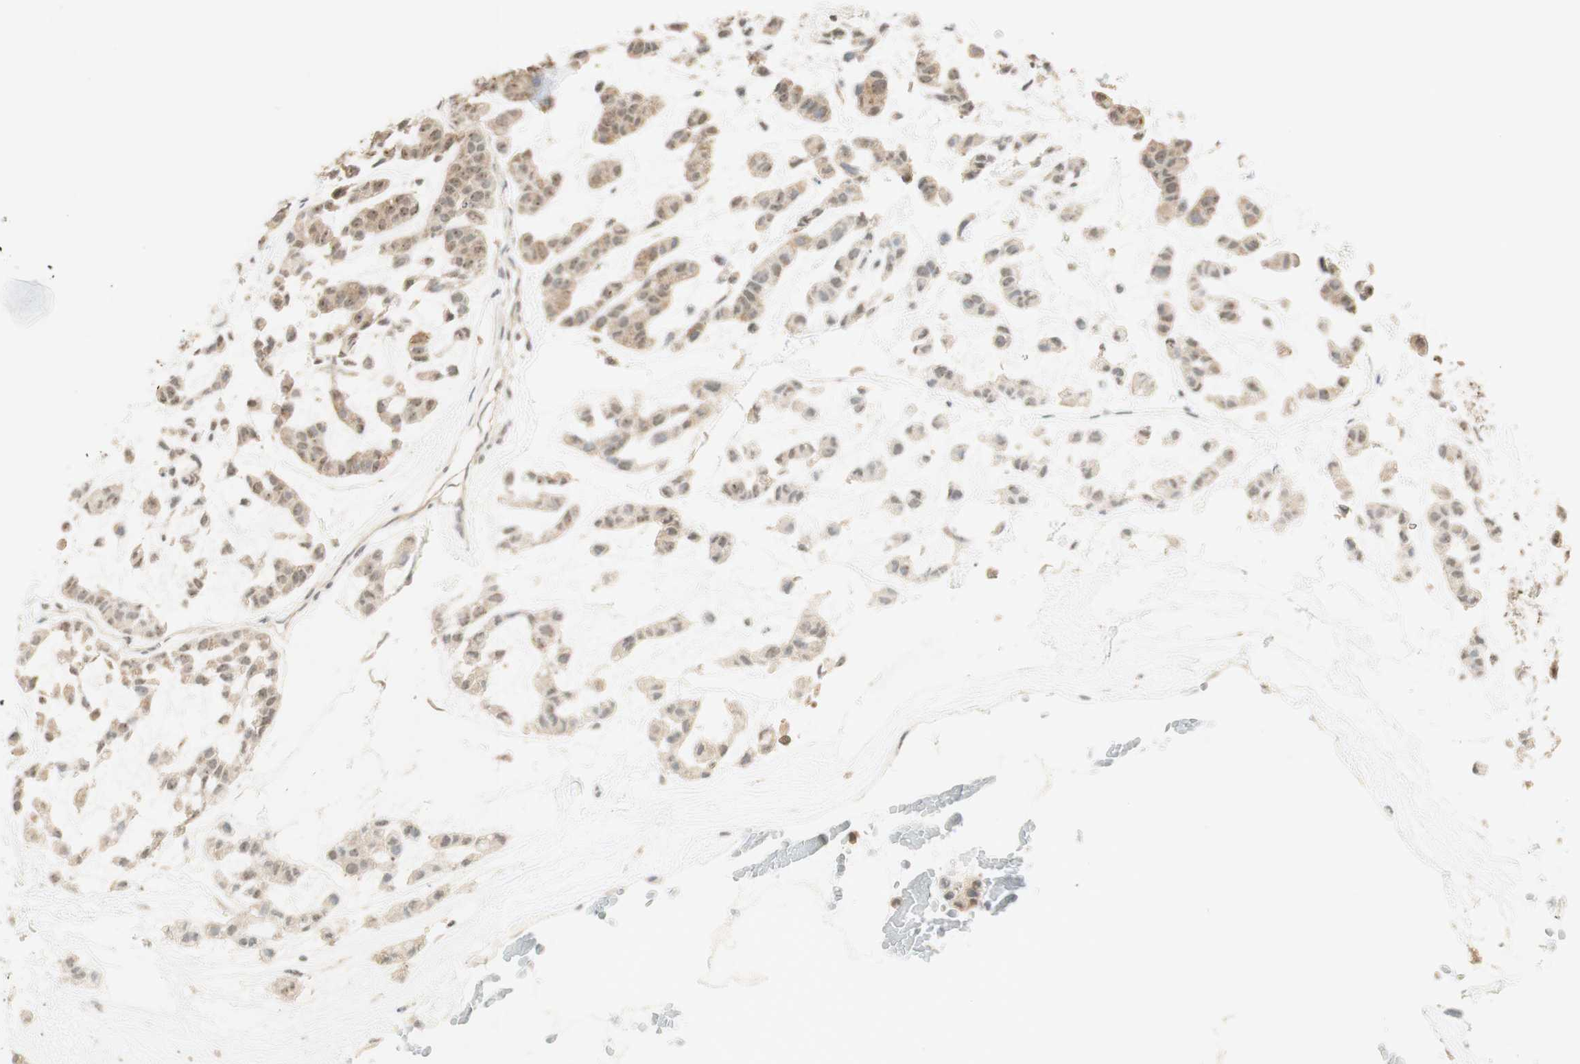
{"staining": {"intensity": "weak", "quantity": ">75%", "location": "cytoplasmic/membranous,nuclear"}, "tissue": "head and neck cancer", "cell_type": "Tumor cells", "image_type": "cancer", "snomed": [{"axis": "morphology", "description": "Adenocarcinoma, NOS"}, {"axis": "morphology", "description": "Adenoma, NOS"}, {"axis": "topography", "description": "Head-Neck"}], "caption": "This is an image of immunohistochemistry (IHC) staining of head and neck cancer, which shows weak staining in the cytoplasmic/membranous and nuclear of tumor cells.", "gene": "SPINT2", "patient": {"sex": "female", "age": 55}}